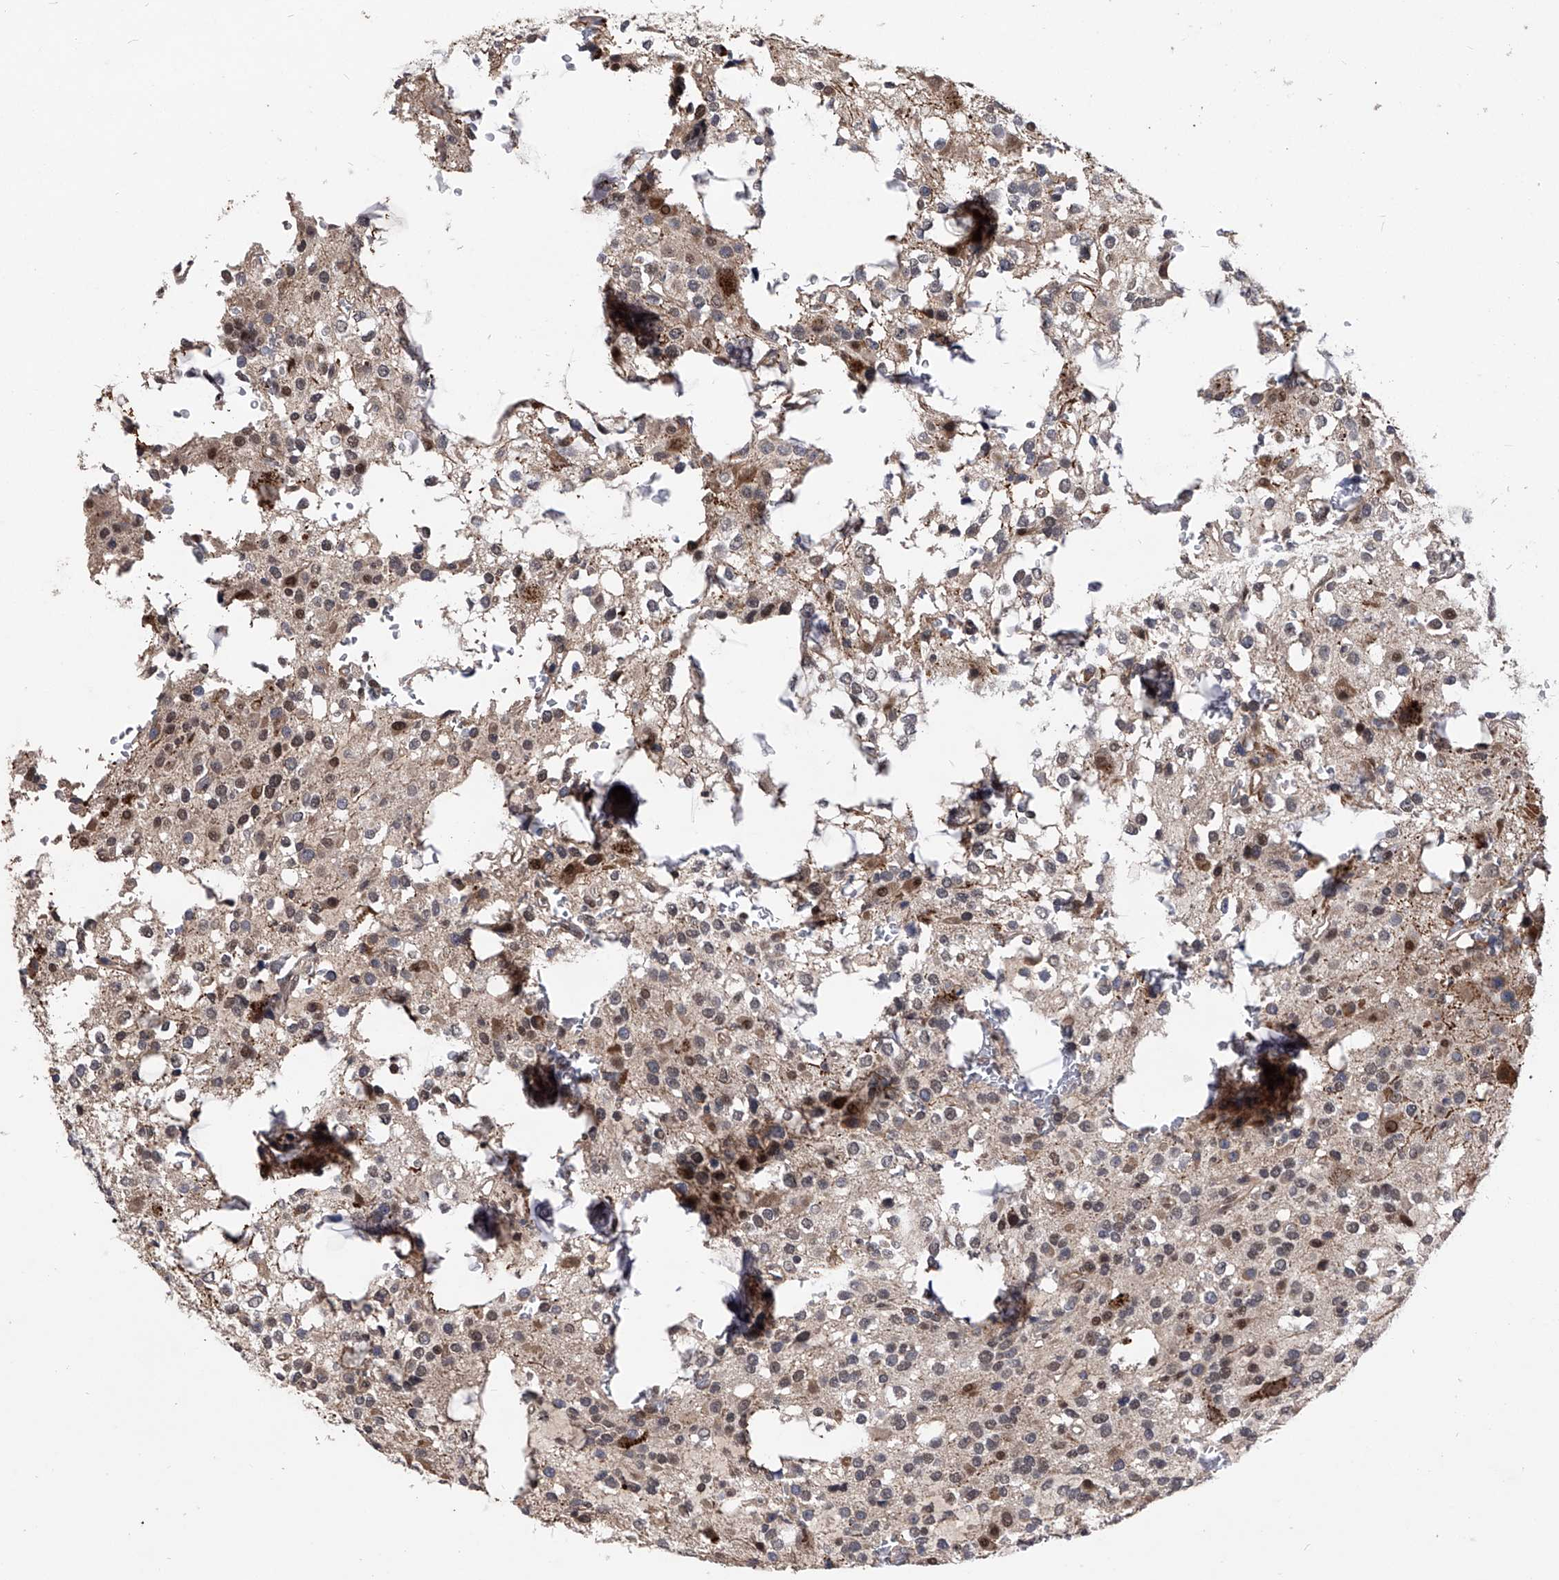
{"staining": {"intensity": "moderate", "quantity": "<25%", "location": "nuclear"}, "tissue": "glioma", "cell_type": "Tumor cells", "image_type": "cancer", "snomed": [{"axis": "morphology", "description": "Glioma, malignant, High grade"}, {"axis": "topography", "description": "Brain"}], "caption": "Protein expression analysis of human glioma reveals moderate nuclear positivity in approximately <25% of tumor cells.", "gene": "CMTR1", "patient": {"sex": "female", "age": 62}}